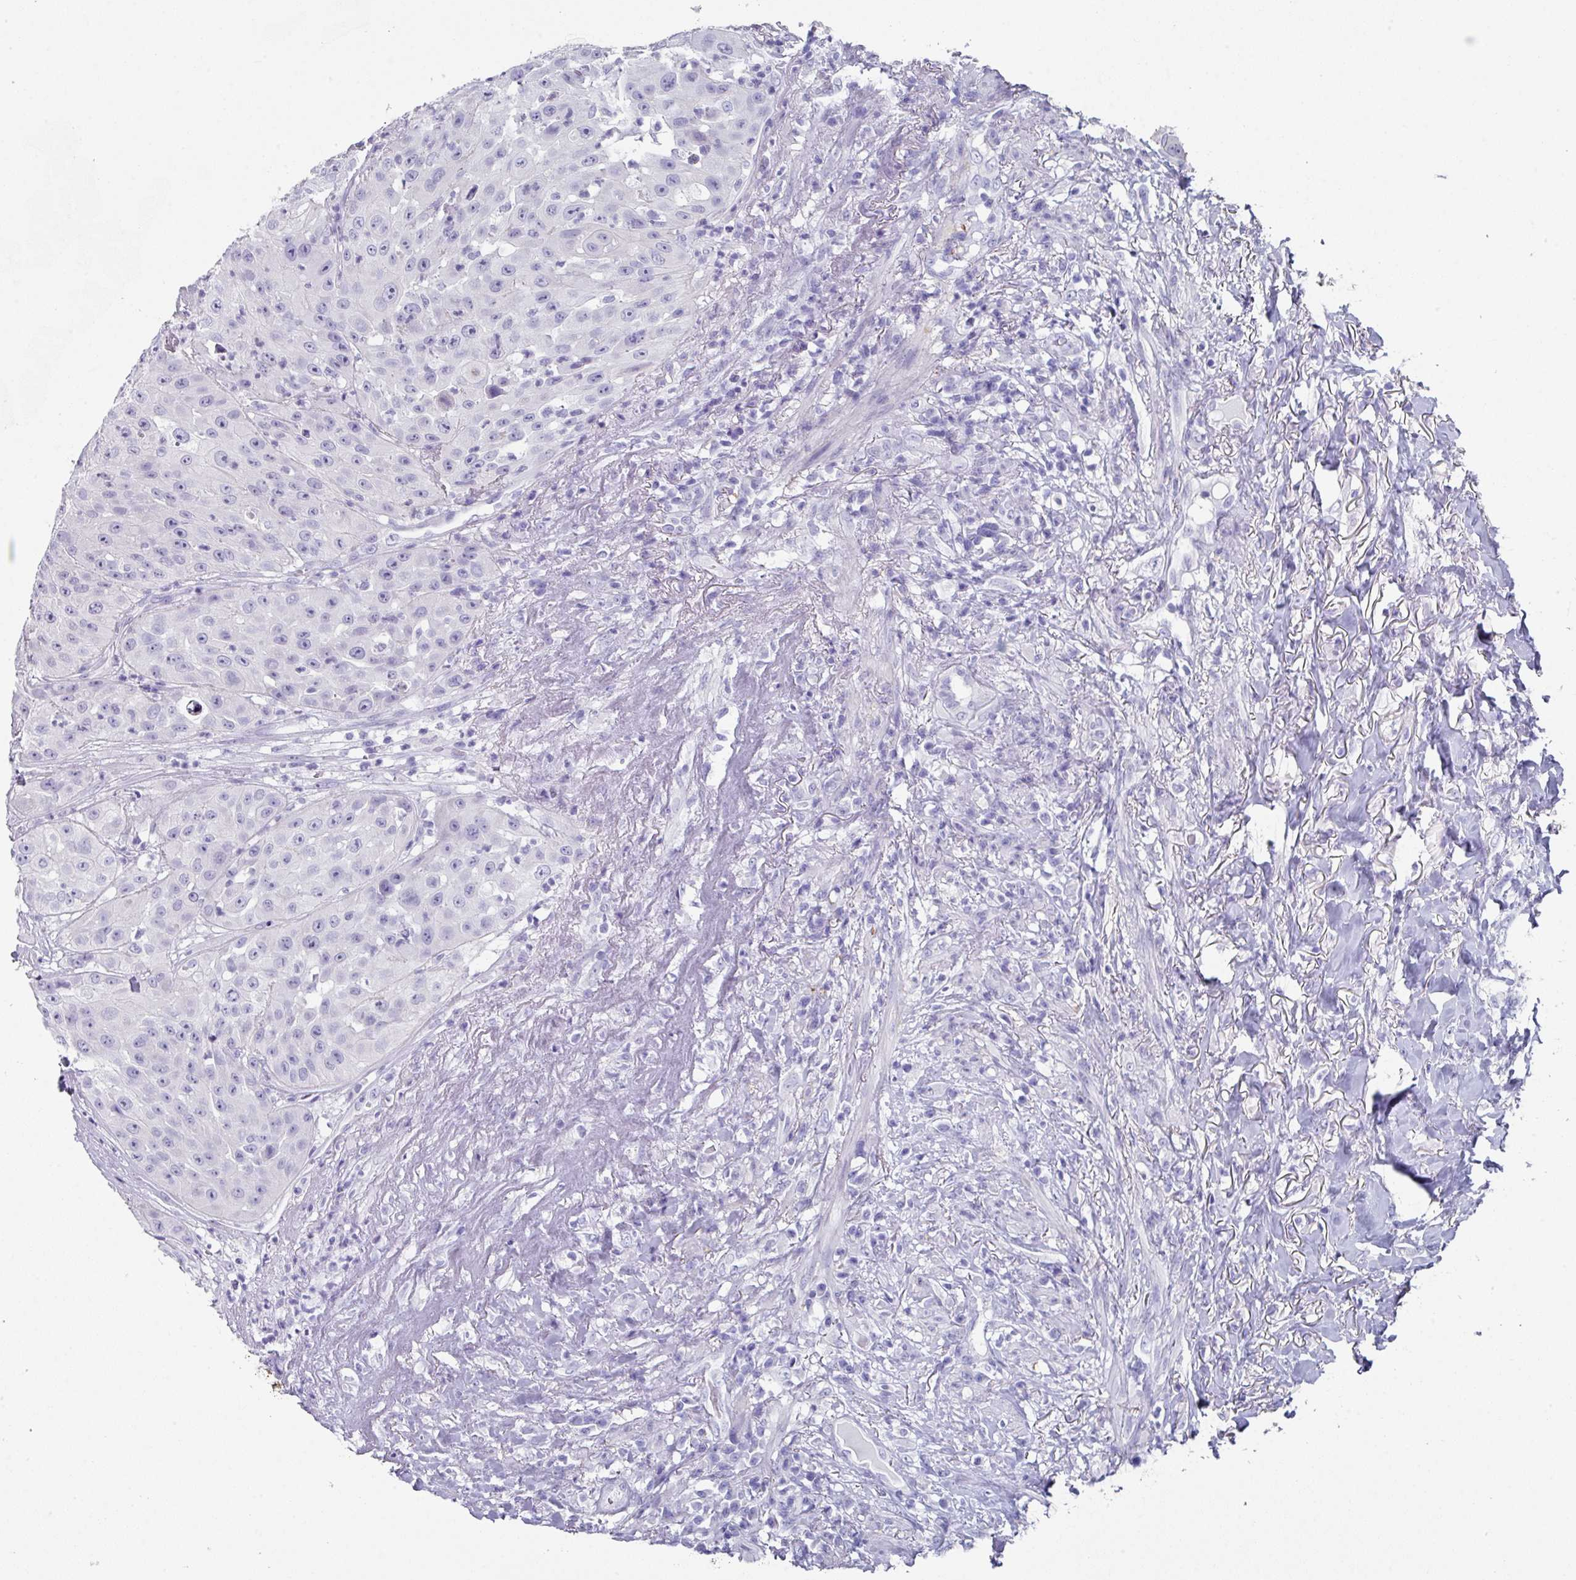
{"staining": {"intensity": "negative", "quantity": "none", "location": "none"}, "tissue": "head and neck cancer", "cell_type": "Tumor cells", "image_type": "cancer", "snomed": [{"axis": "morphology", "description": "Squamous cell carcinoma, NOS"}, {"axis": "topography", "description": "Head-Neck"}], "caption": "Micrograph shows no protein staining in tumor cells of head and neck cancer (squamous cell carcinoma) tissue.", "gene": "PEX10", "patient": {"sex": "male", "age": 83}}